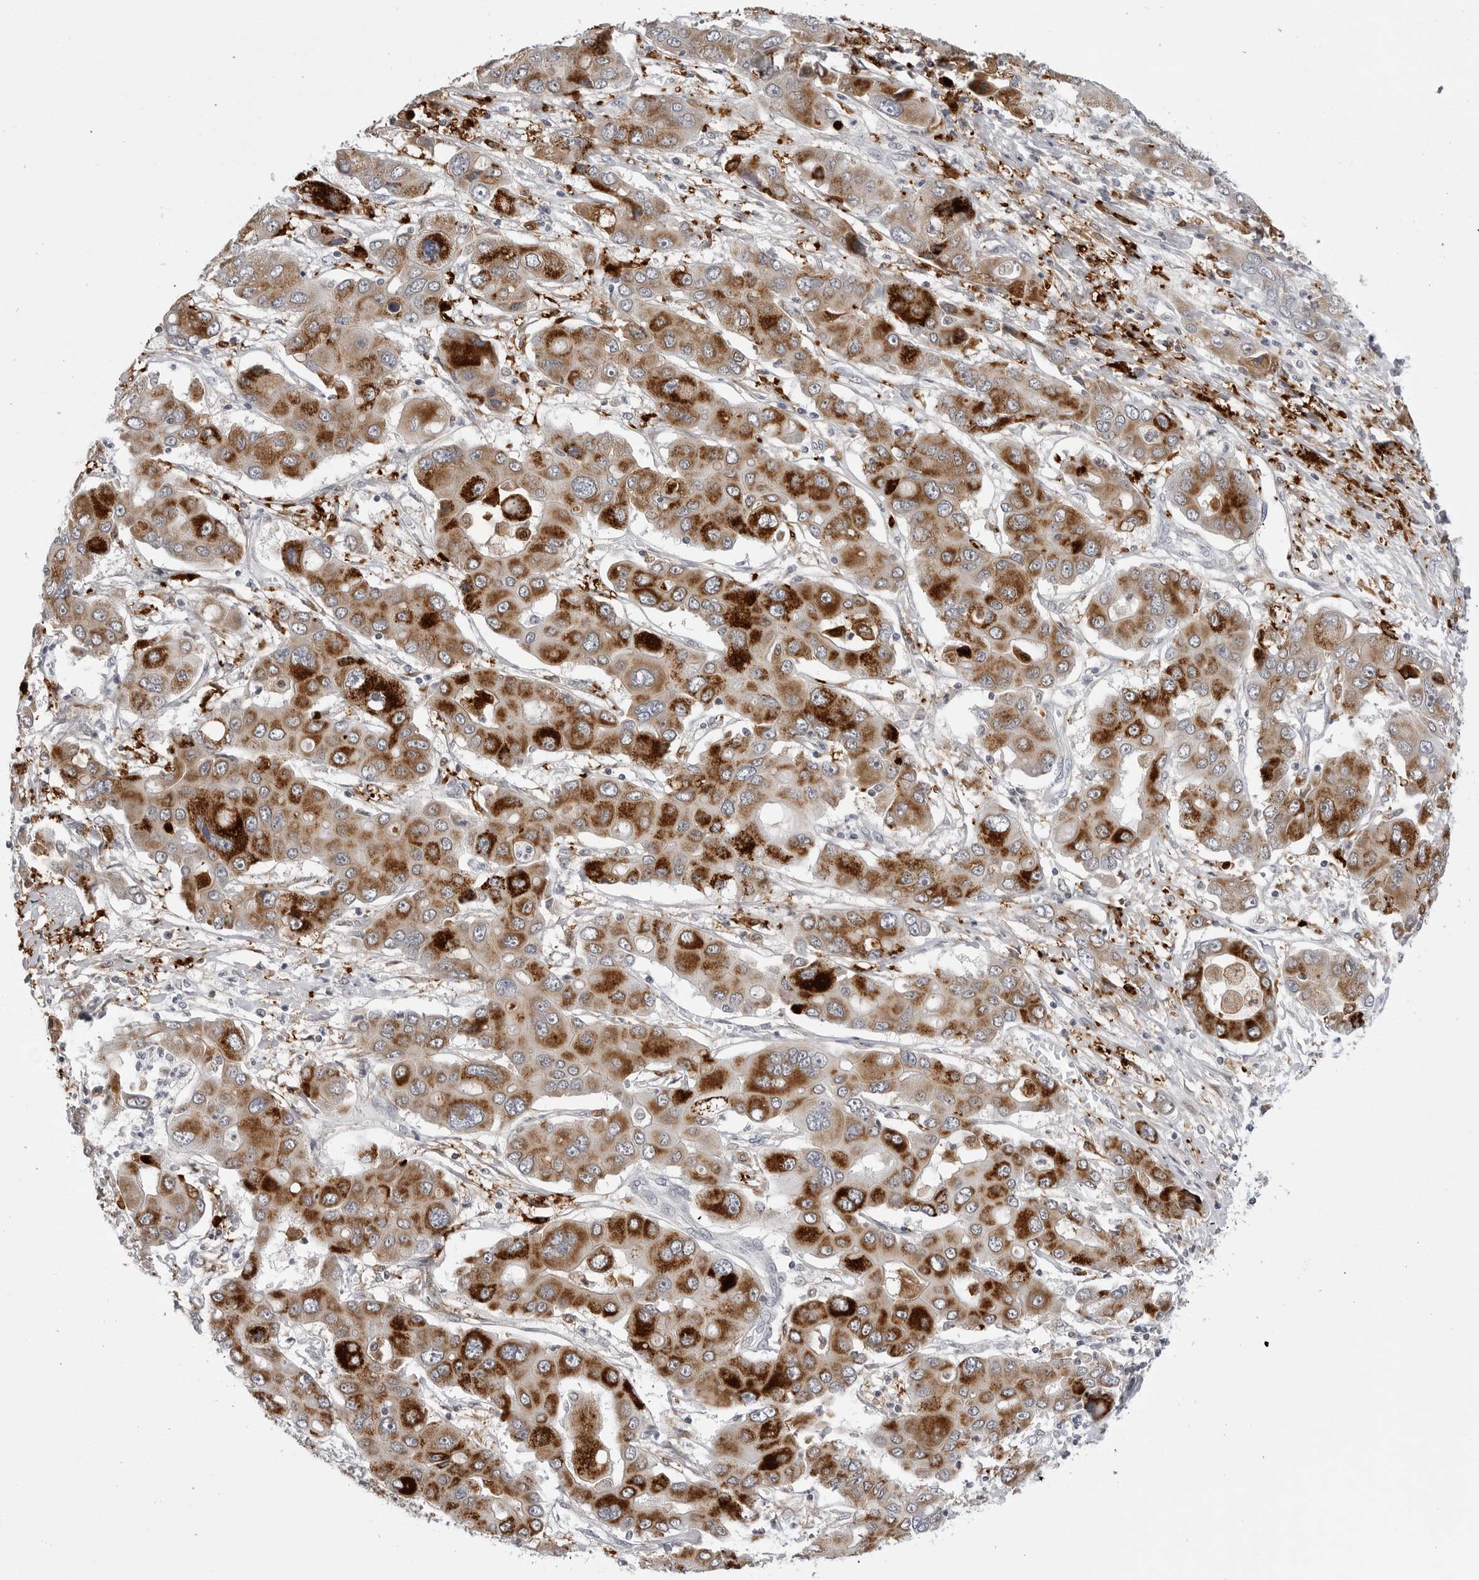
{"staining": {"intensity": "strong", "quantity": ">75%", "location": "cytoplasmic/membranous"}, "tissue": "liver cancer", "cell_type": "Tumor cells", "image_type": "cancer", "snomed": [{"axis": "morphology", "description": "Cholangiocarcinoma"}, {"axis": "topography", "description": "Liver"}], "caption": "A high amount of strong cytoplasmic/membranous staining is identified in approximately >75% of tumor cells in liver cancer (cholangiocarcinoma) tissue.", "gene": "CDK20", "patient": {"sex": "male", "age": 67}}